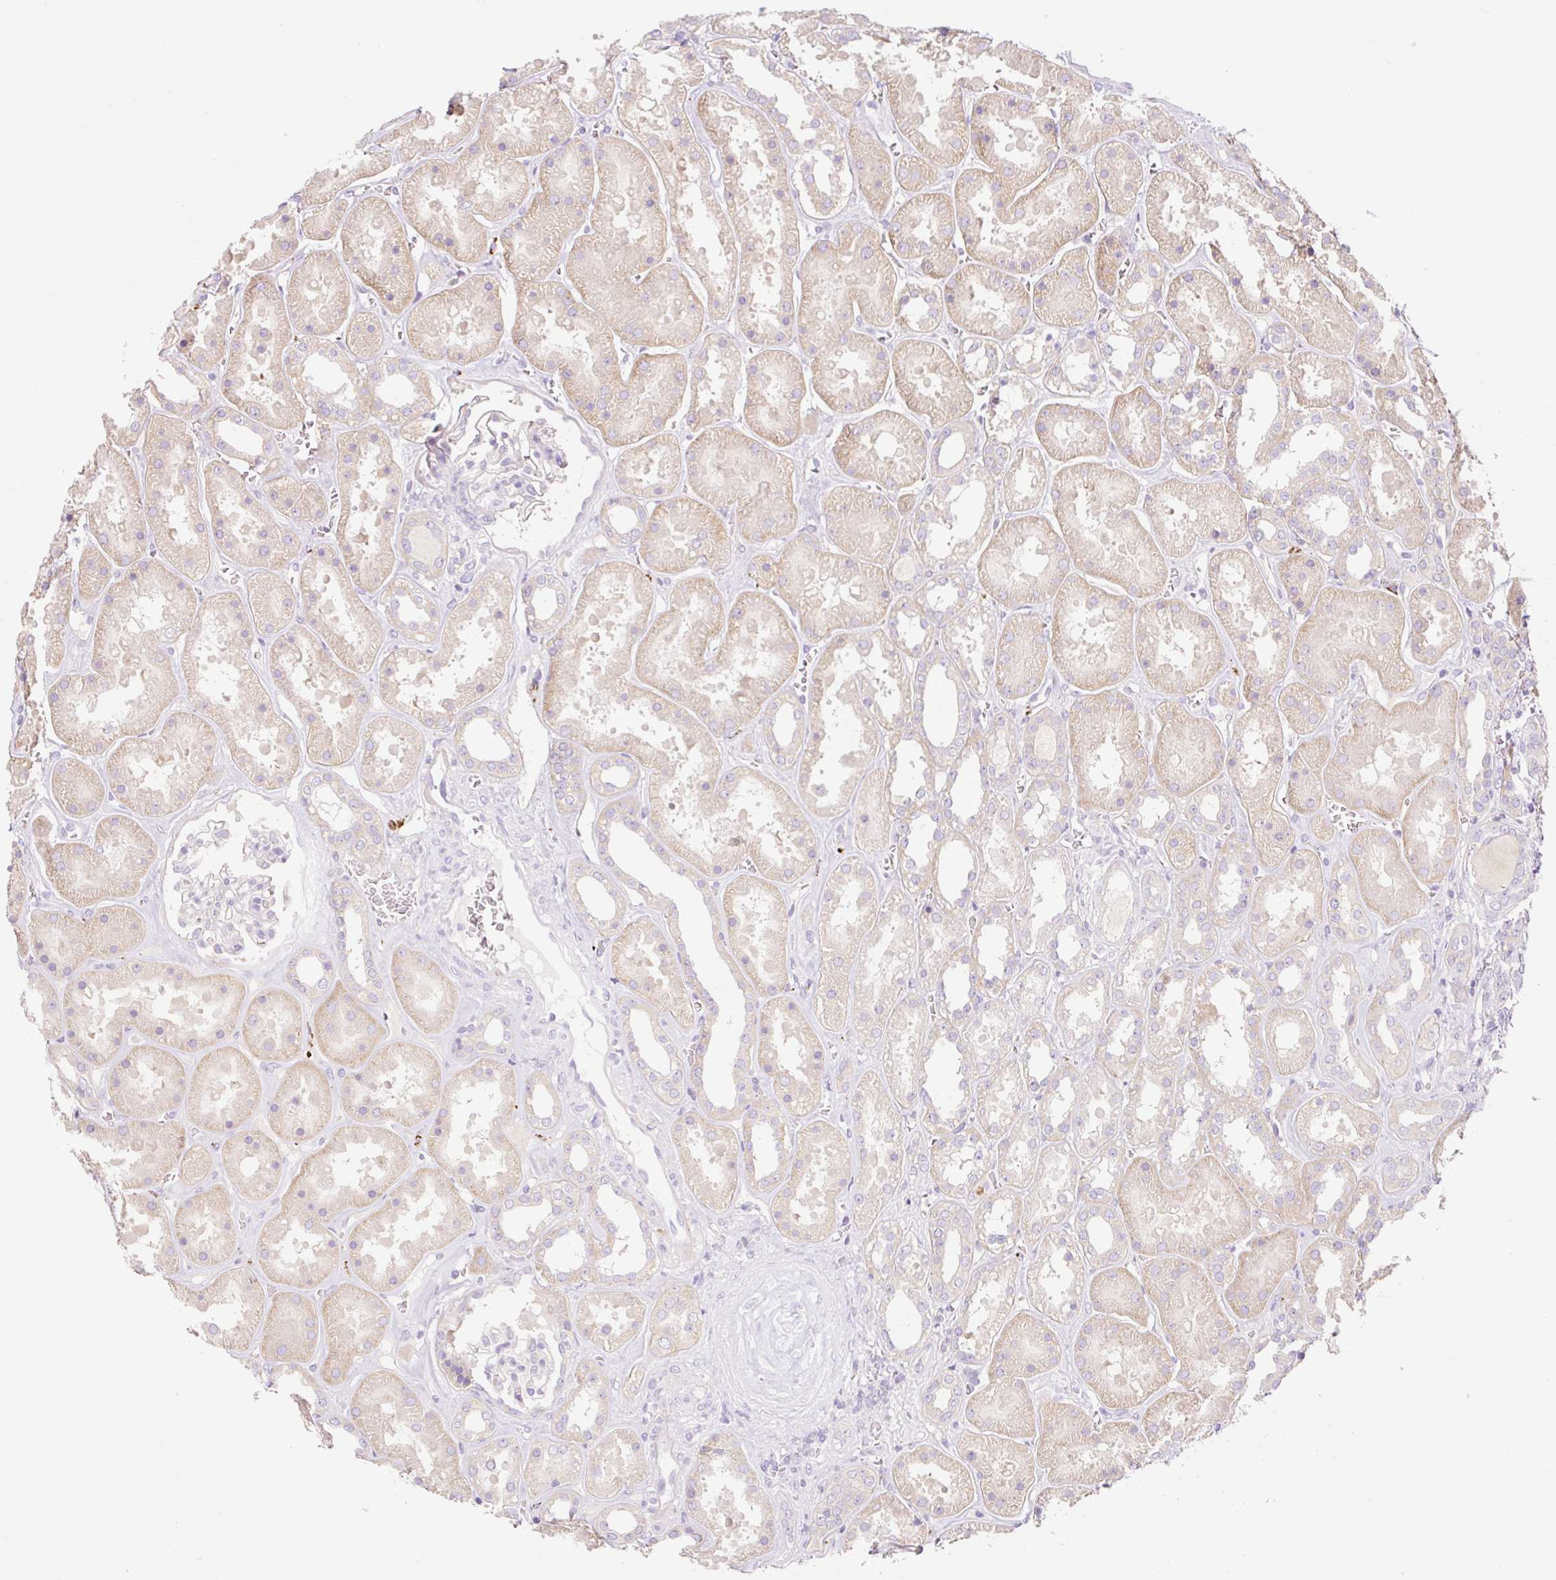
{"staining": {"intensity": "negative", "quantity": "none", "location": "none"}, "tissue": "kidney", "cell_type": "Cells in glomeruli", "image_type": "normal", "snomed": [{"axis": "morphology", "description": "Normal tissue, NOS"}, {"axis": "topography", "description": "Kidney"}], "caption": "IHC of unremarkable kidney reveals no positivity in cells in glomeruli. Brightfield microscopy of IHC stained with DAB (3,3'-diaminobenzidine) (brown) and hematoxylin (blue), captured at high magnification.", "gene": "LYVE1", "patient": {"sex": "female", "age": 41}}